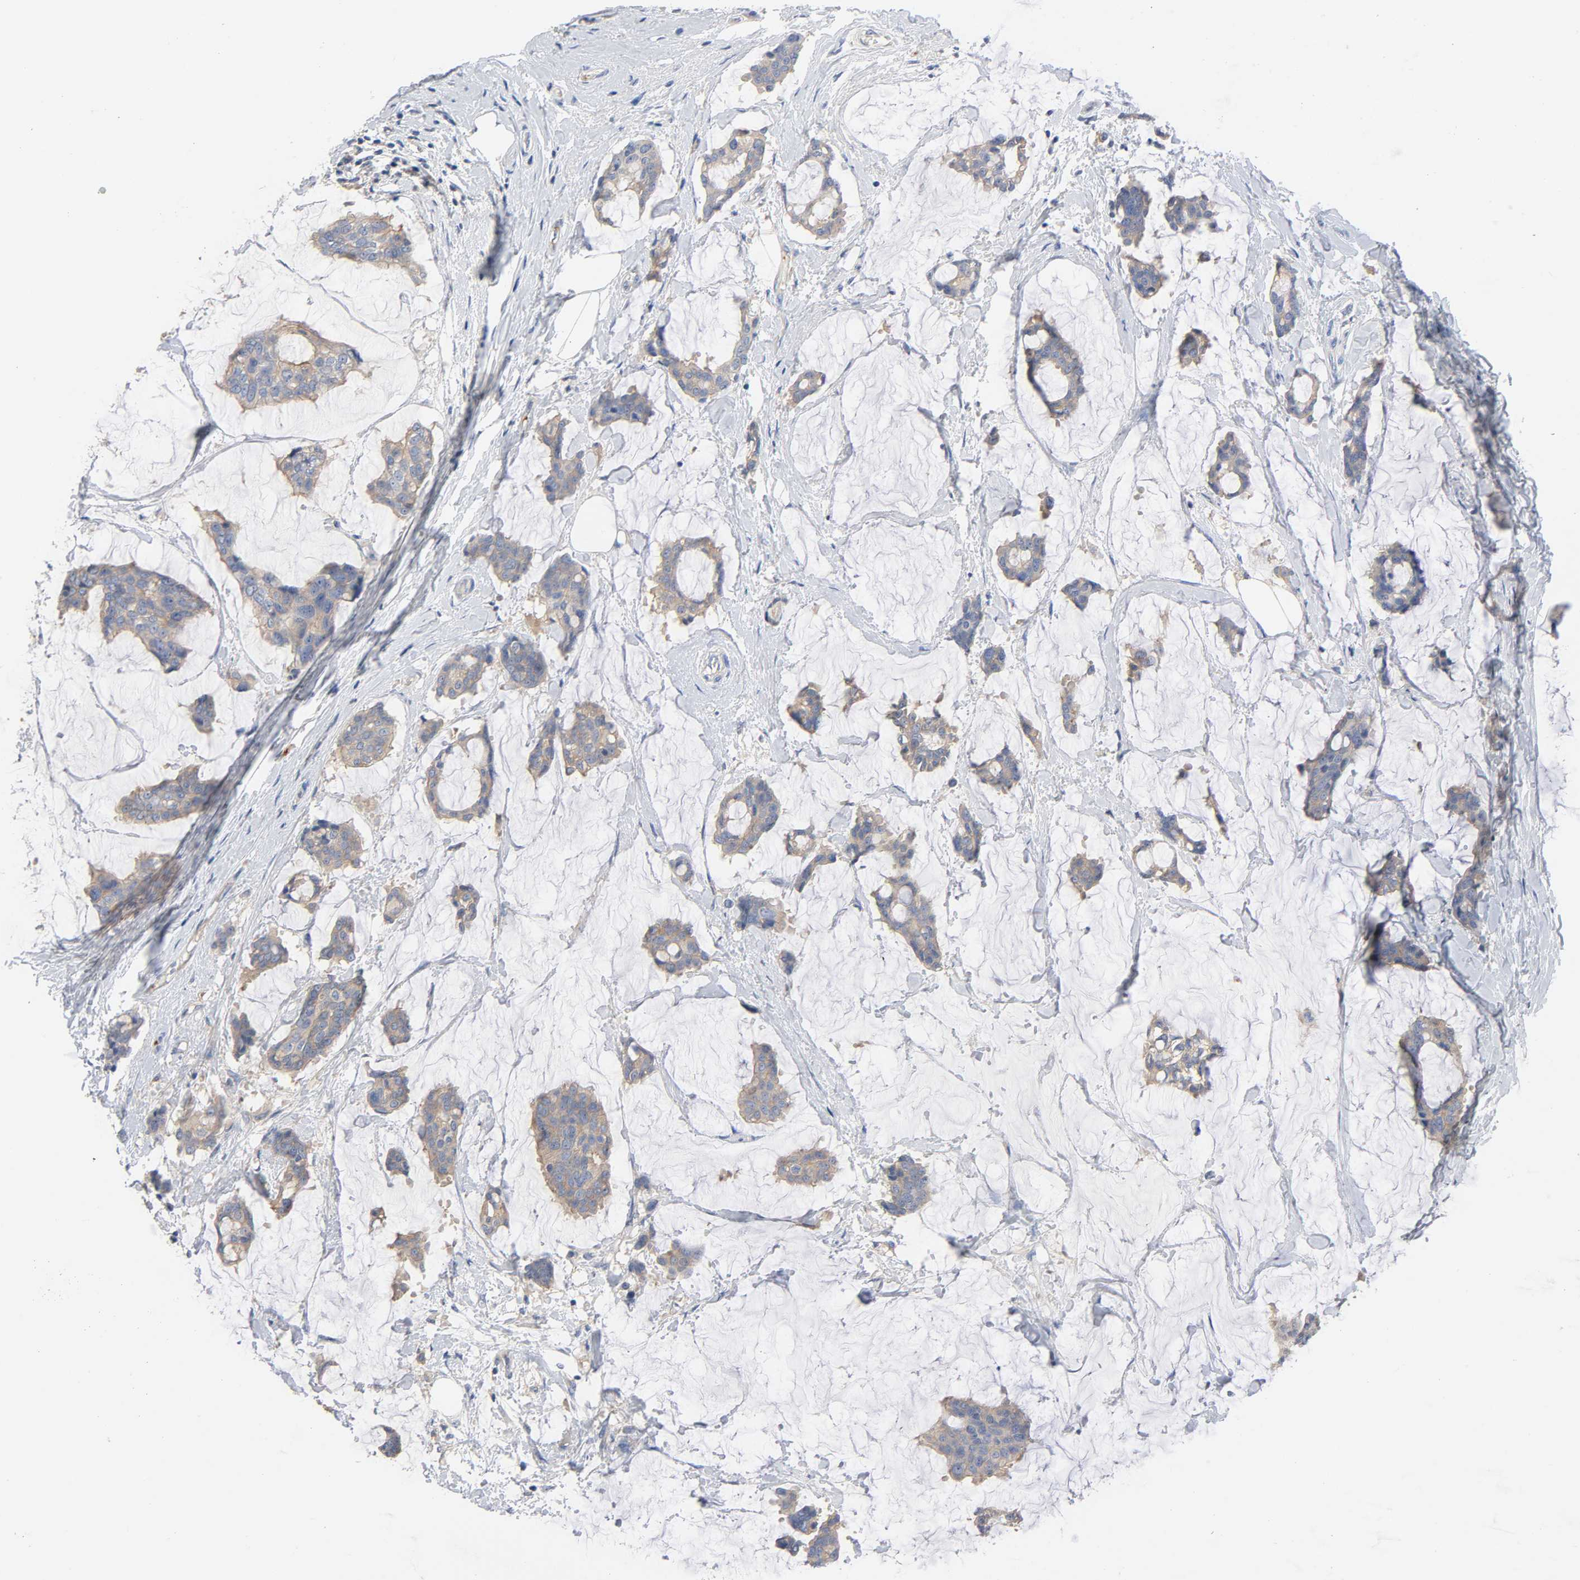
{"staining": {"intensity": "weak", "quantity": ">75%", "location": "cytoplasmic/membranous"}, "tissue": "breast cancer", "cell_type": "Tumor cells", "image_type": "cancer", "snomed": [{"axis": "morphology", "description": "Duct carcinoma"}, {"axis": "topography", "description": "Breast"}], "caption": "Tumor cells reveal low levels of weak cytoplasmic/membranous positivity in approximately >75% of cells in breast cancer (infiltrating ductal carcinoma). (DAB (3,3'-diaminobenzidine) = brown stain, brightfield microscopy at high magnification).", "gene": "SRC", "patient": {"sex": "female", "age": 93}}